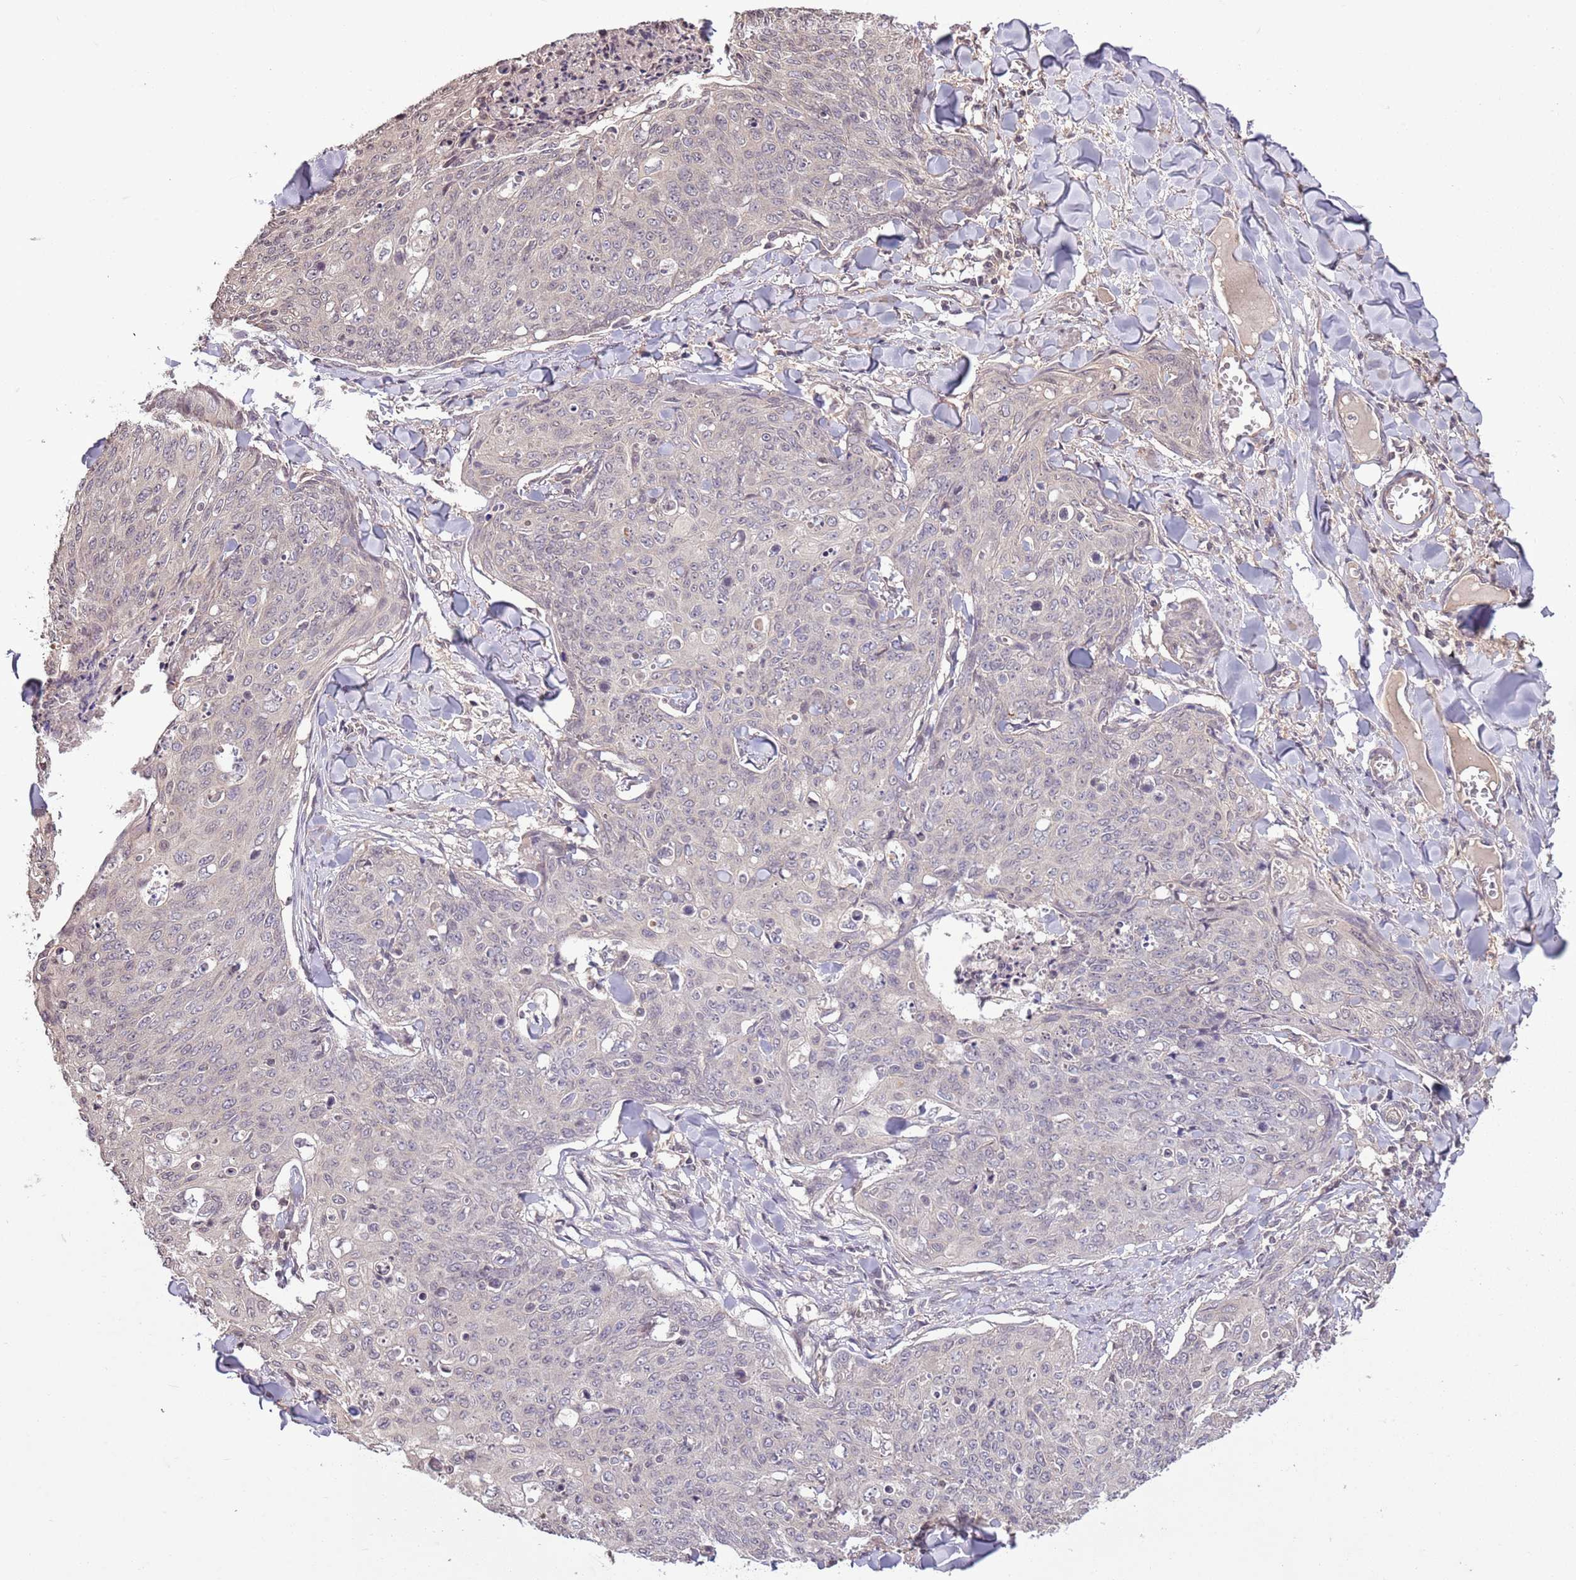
{"staining": {"intensity": "weak", "quantity": "<25%", "location": "cytoplasmic/membranous"}, "tissue": "skin cancer", "cell_type": "Tumor cells", "image_type": "cancer", "snomed": [{"axis": "morphology", "description": "Squamous cell carcinoma, NOS"}, {"axis": "topography", "description": "Skin"}, {"axis": "topography", "description": "Vulva"}], "caption": "Human skin squamous cell carcinoma stained for a protein using immunohistochemistry shows no staining in tumor cells.", "gene": "CAPN9", "patient": {"sex": "female", "age": 85}}